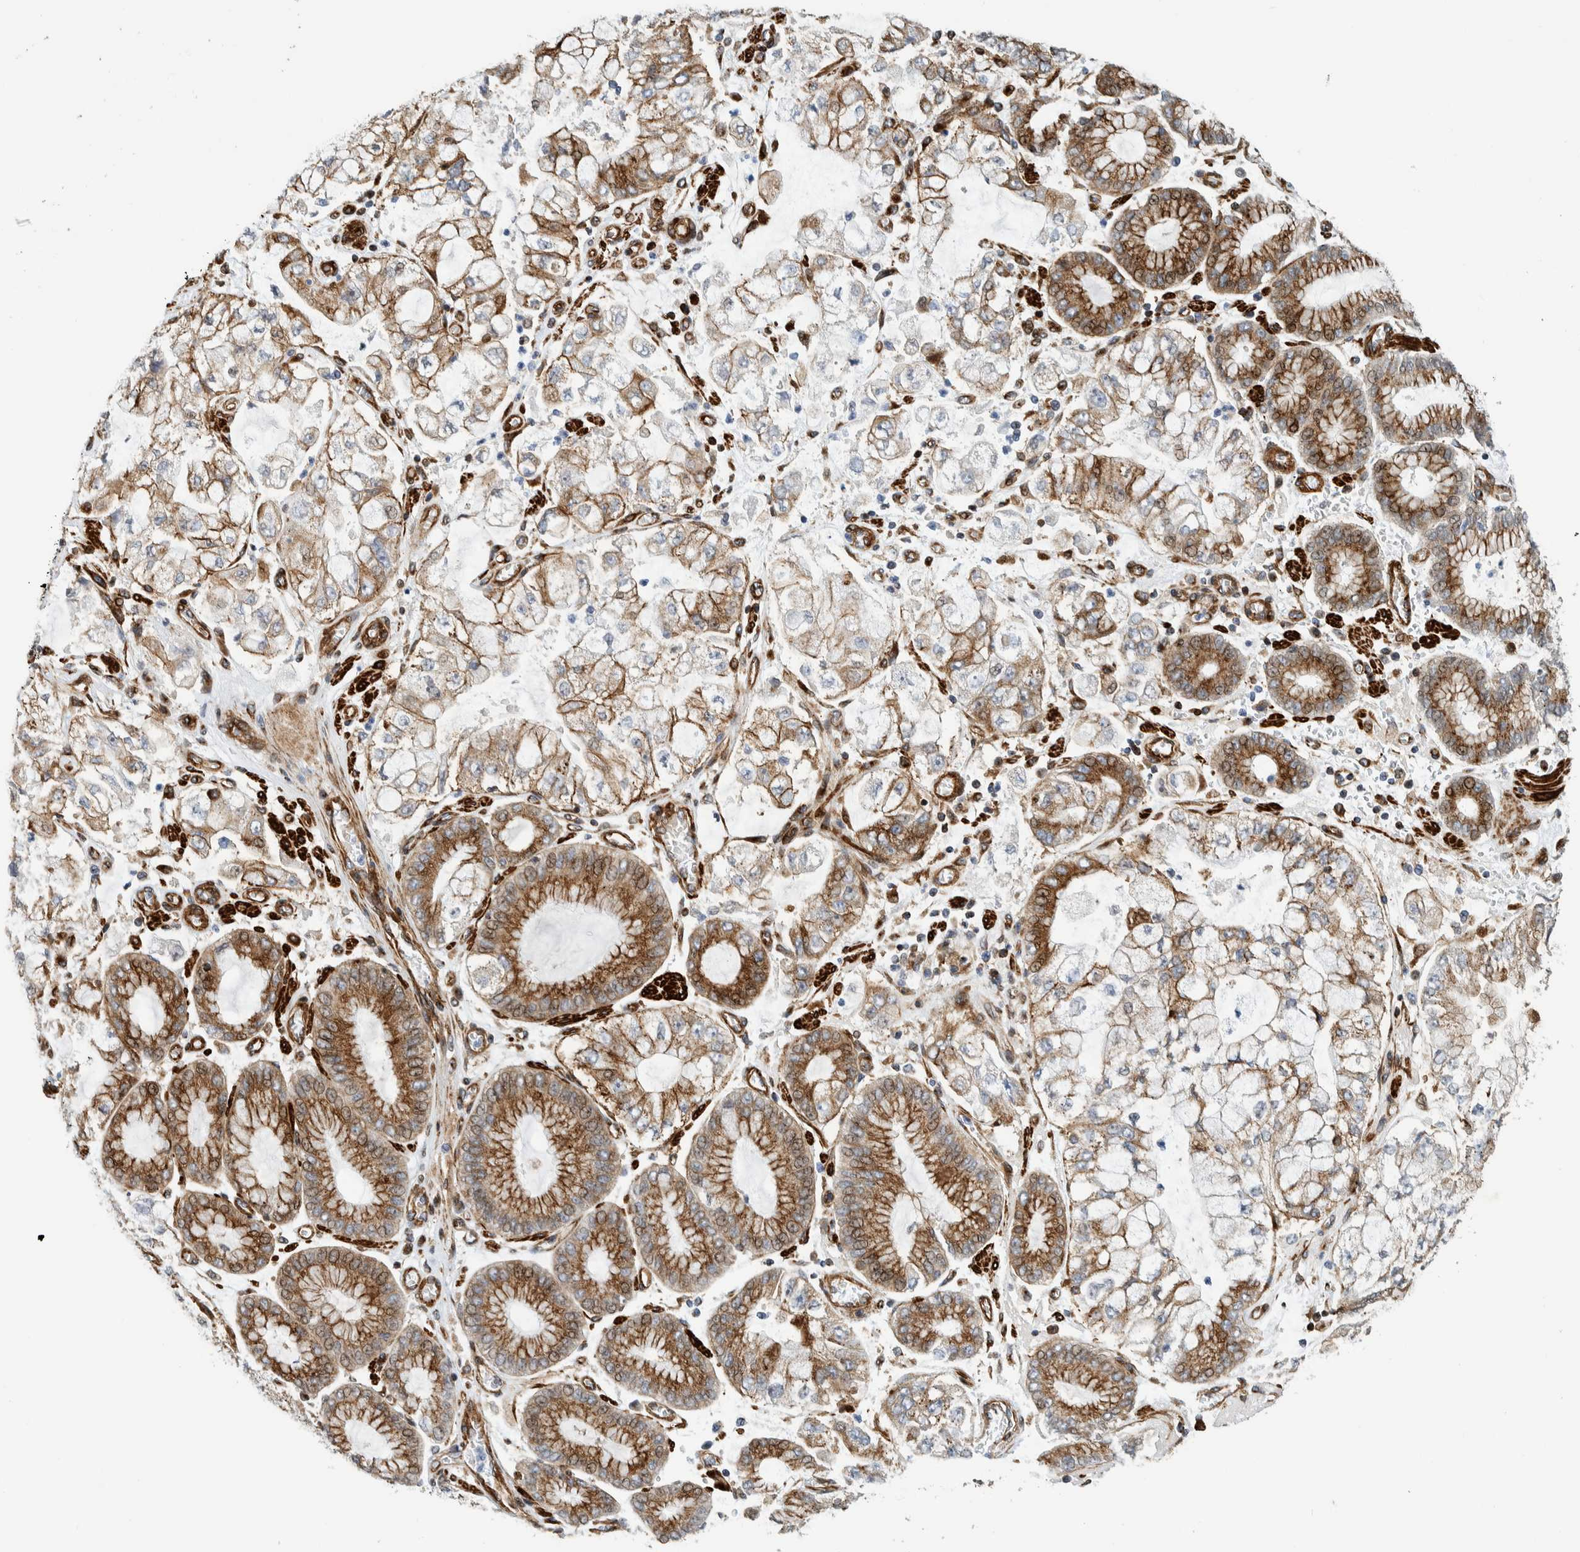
{"staining": {"intensity": "moderate", "quantity": ">75%", "location": "cytoplasmic/membranous,nuclear"}, "tissue": "stomach cancer", "cell_type": "Tumor cells", "image_type": "cancer", "snomed": [{"axis": "morphology", "description": "Adenocarcinoma, NOS"}, {"axis": "topography", "description": "Stomach"}], "caption": "This photomicrograph shows immunohistochemistry (IHC) staining of stomach cancer, with medium moderate cytoplasmic/membranous and nuclear staining in about >75% of tumor cells.", "gene": "CCDC57", "patient": {"sex": "male", "age": 76}}